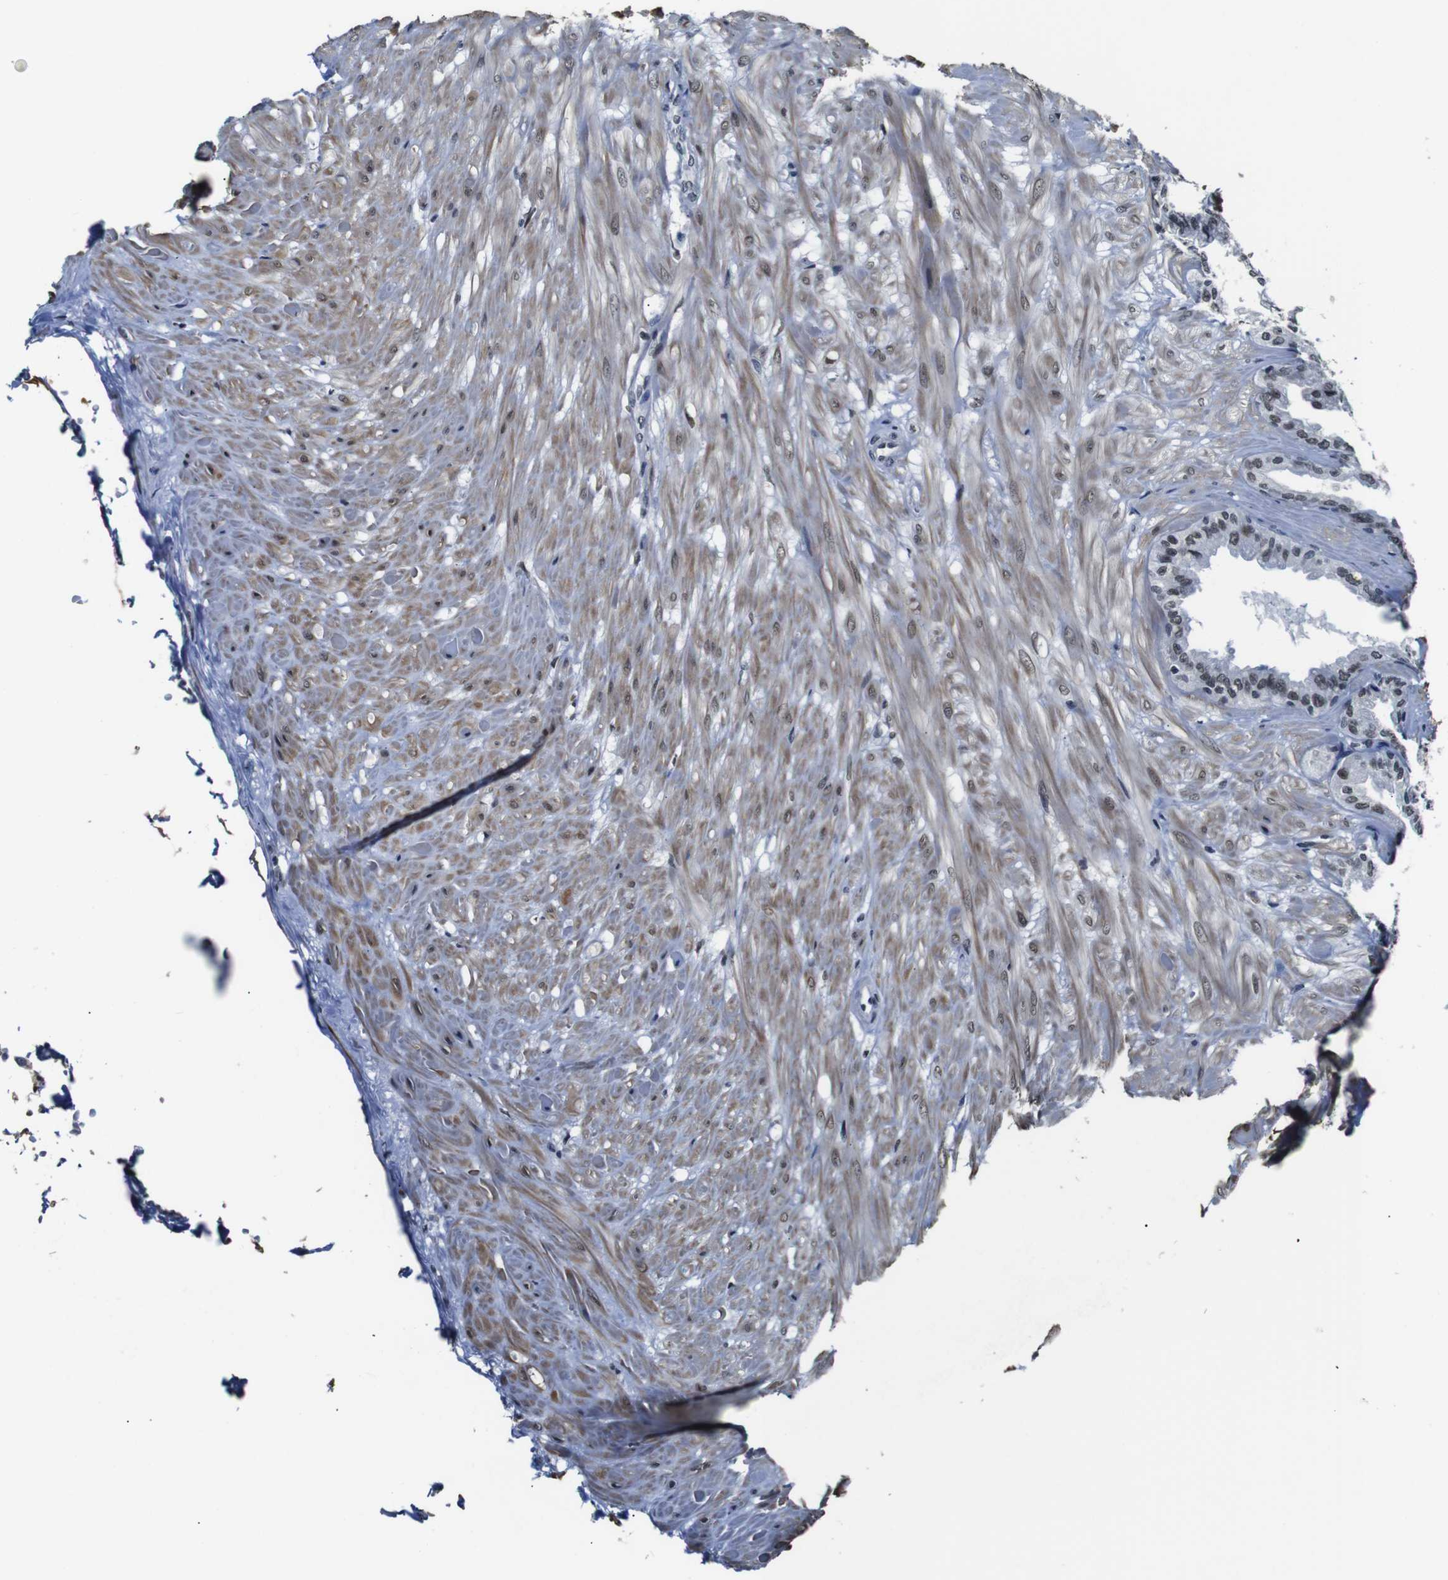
{"staining": {"intensity": "moderate", "quantity": "25%-75%", "location": "nuclear"}, "tissue": "seminal vesicle", "cell_type": "Glandular cells", "image_type": "normal", "snomed": [{"axis": "morphology", "description": "Normal tissue, NOS"}, {"axis": "topography", "description": "Seminal veicle"}], "caption": "Protein expression analysis of normal seminal vesicle exhibits moderate nuclear staining in about 25%-75% of glandular cells.", "gene": "ILDR2", "patient": {"sex": "male", "age": 46}}